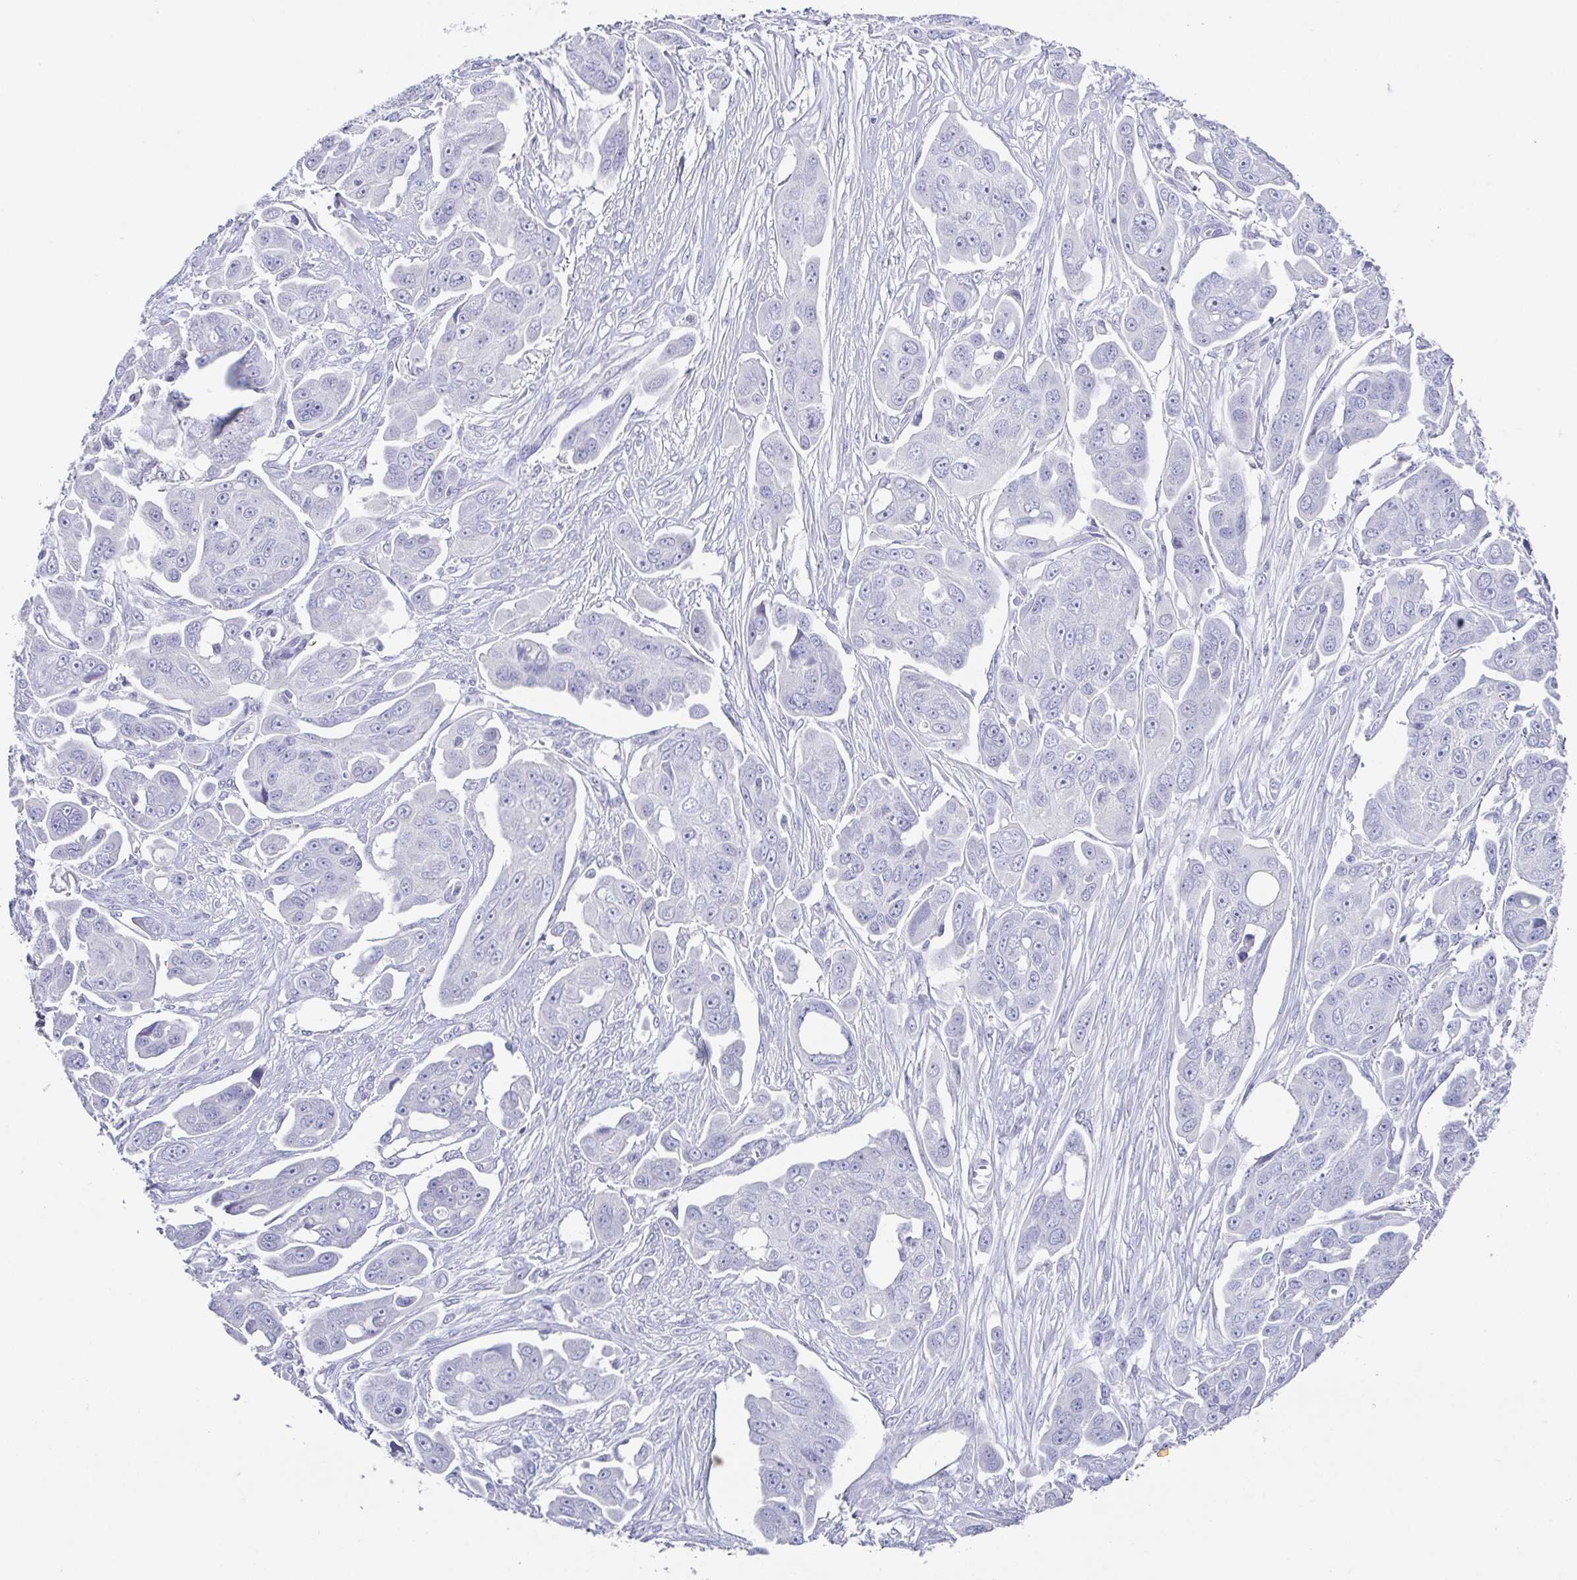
{"staining": {"intensity": "negative", "quantity": "none", "location": "none"}, "tissue": "ovarian cancer", "cell_type": "Tumor cells", "image_type": "cancer", "snomed": [{"axis": "morphology", "description": "Carcinoma, endometroid"}, {"axis": "topography", "description": "Ovary"}], "caption": "High power microscopy photomicrograph of an IHC photomicrograph of ovarian endometroid carcinoma, revealing no significant expression in tumor cells.", "gene": "RDH11", "patient": {"sex": "female", "age": 70}}